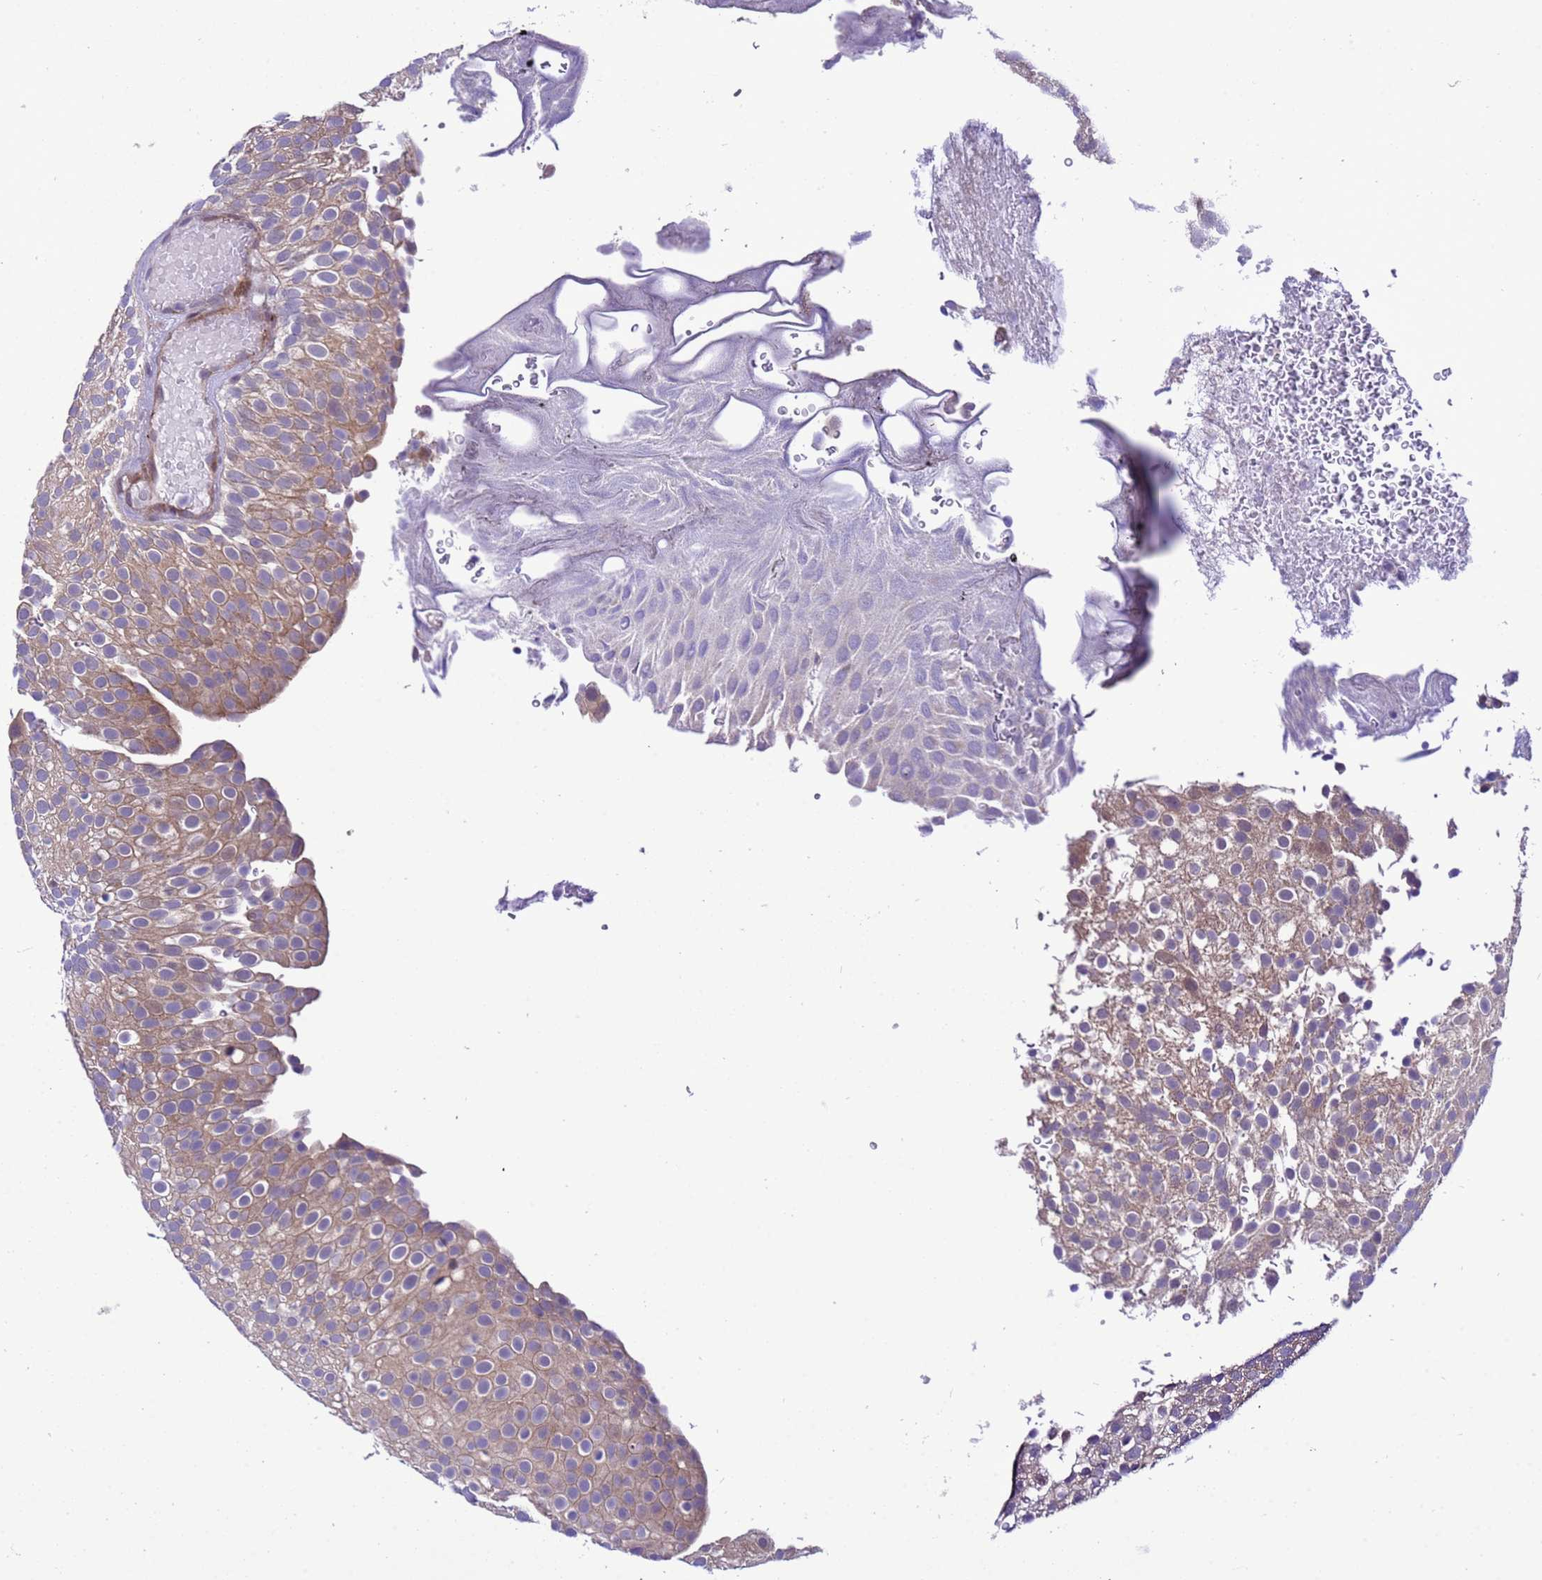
{"staining": {"intensity": "weak", "quantity": "25%-75%", "location": "cytoplasmic/membranous"}, "tissue": "urothelial cancer", "cell_type": "Tumor cells", "image_type": "cancer", "snomed": [{"axis": "morphology", "description": "Urothelial carcinoma, Low grade"}, {"axis": "topography", "description": "Urinary bladder"}], "caption": "Tumor cells display low levels of weak cytoplasmic/membranous staining in approximately 25%-75% of cells in low-grade urothelial carcinoma. The staining is performed using DAB (3,3'-diaminobenzidine) brown chromogen to label protein expression. The nuclei are counter-stained blue using hematoxylin.", "gene": "RASD1", "patient": {"sex": "male", "age": 78}}